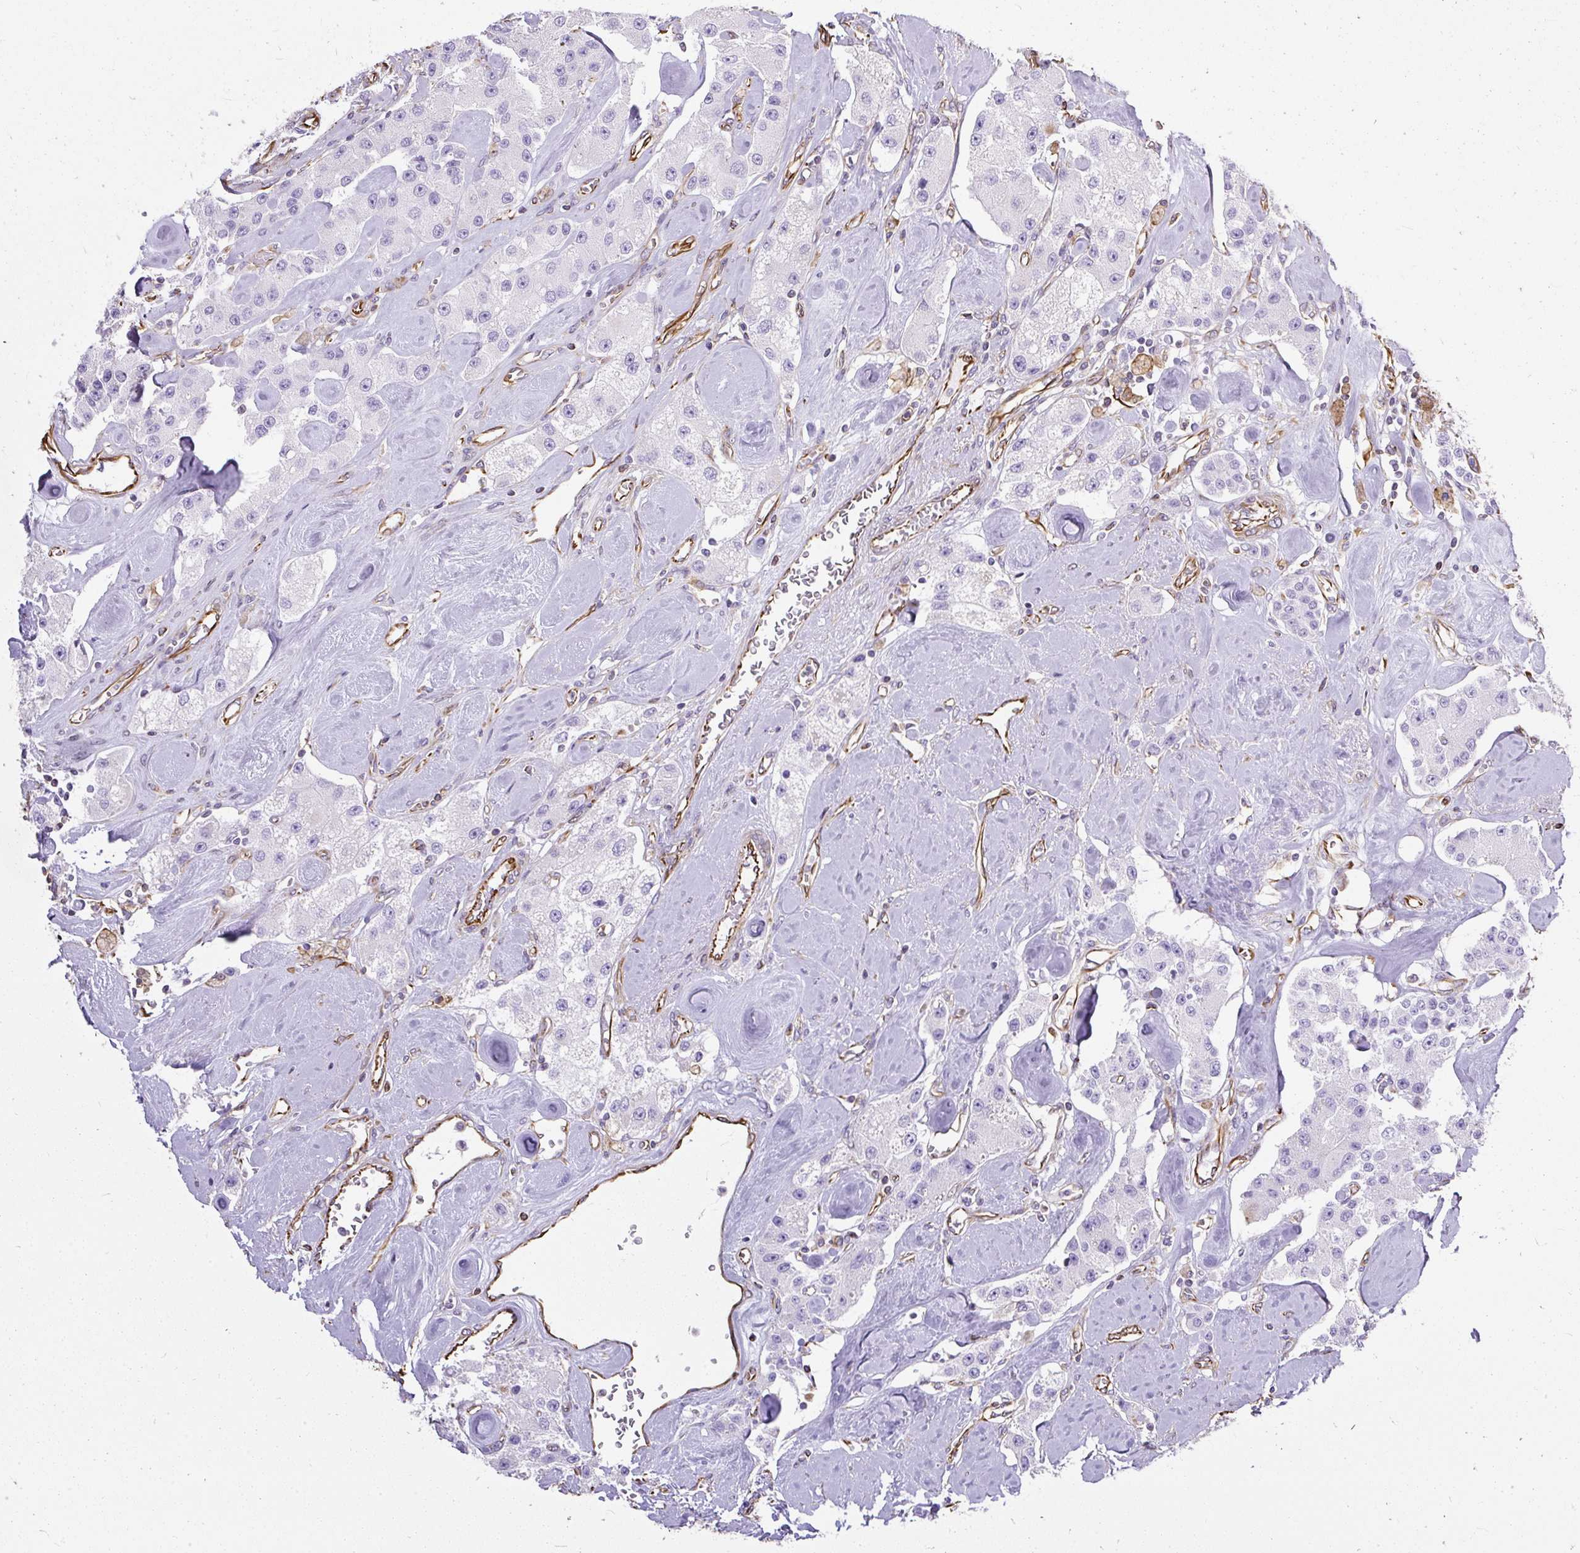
{"staining": {"intensity": "negative", "quantity": "none", "location": "none"}, "tissue": "carcinoid", "cell_type": "Tumor cells", "image_type": "cancer", "snomed": [{"axis": "morphology", "description": "Carcinoid, malignant, NOS"}, {"axis": "topography", "description": "Pancreas"}], "caption": "Tumor cells are negative for brown protein staining in carcinoid (malignant). (Stains: DAB IHC with hematoxylin counter stain, Microscopy: brightfield microscopy at high magnification).", "gene": "PLS1", "patient": {"sex": "male", "age": 41}}